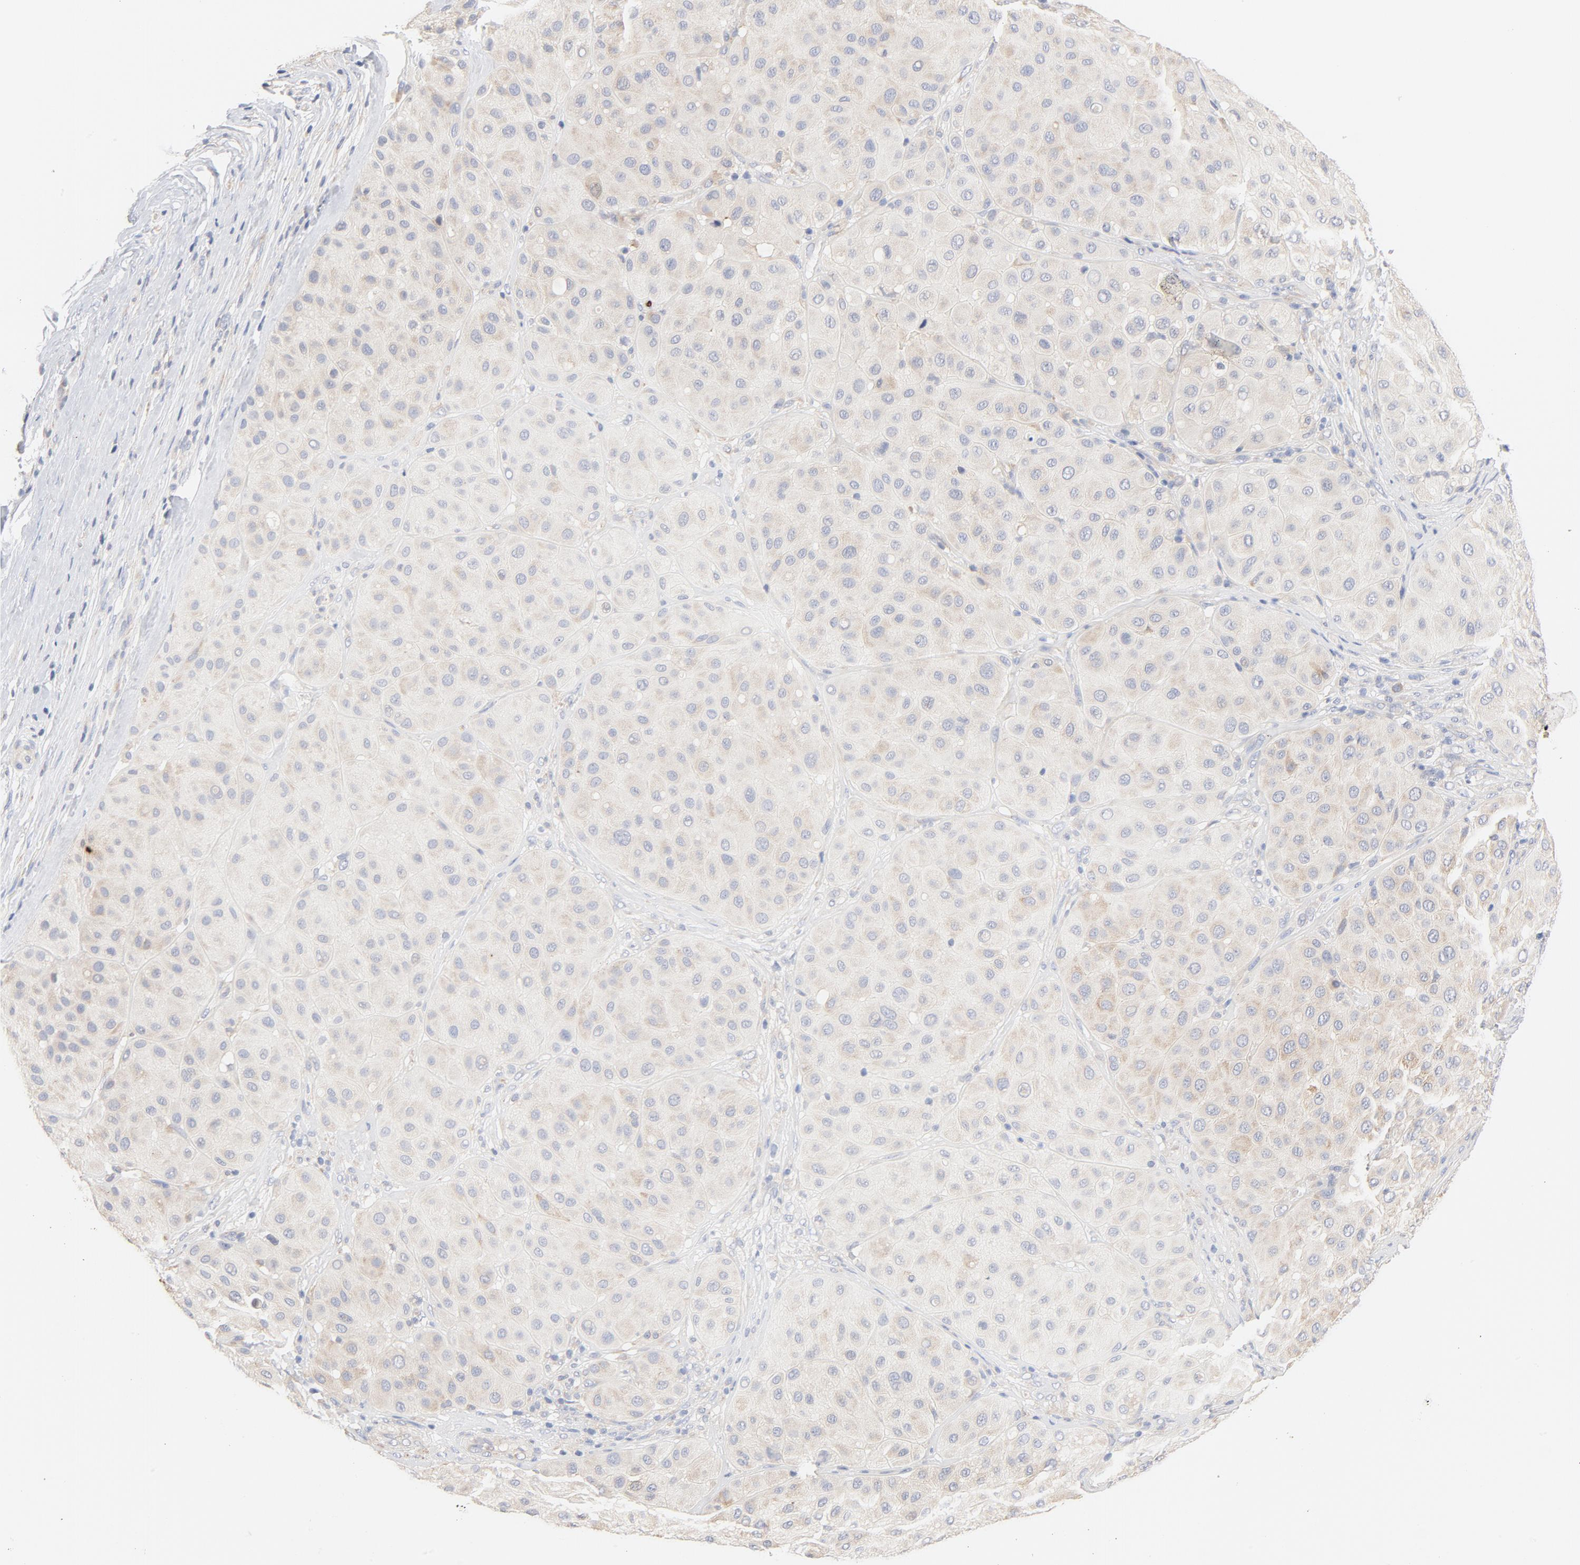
{"staining": {"intensity": "moderate", "quantity": "<25%", "location": "cytoplasmic/membranous"}, "tissue": "melanoma", "cell_type": "Tumor cells", "image_type": "cancer", "snomed": [{"axis": "morphology", "description": "Normal tissue, NOS"}, {"axis": "morphology", "description": "Malignant melanoma, Metastatic site"}, {"axis": "topography", "description": "Skin"}], "caption": "This is an image of immunohistochemistry (IHC) staining of malignant melanoma (metastatic site), which shows moderate expression in the cytoplasmic/membranous of tumor cells.", "gene": "TLR4", "patient": {"sex": "male", "age": 41}}